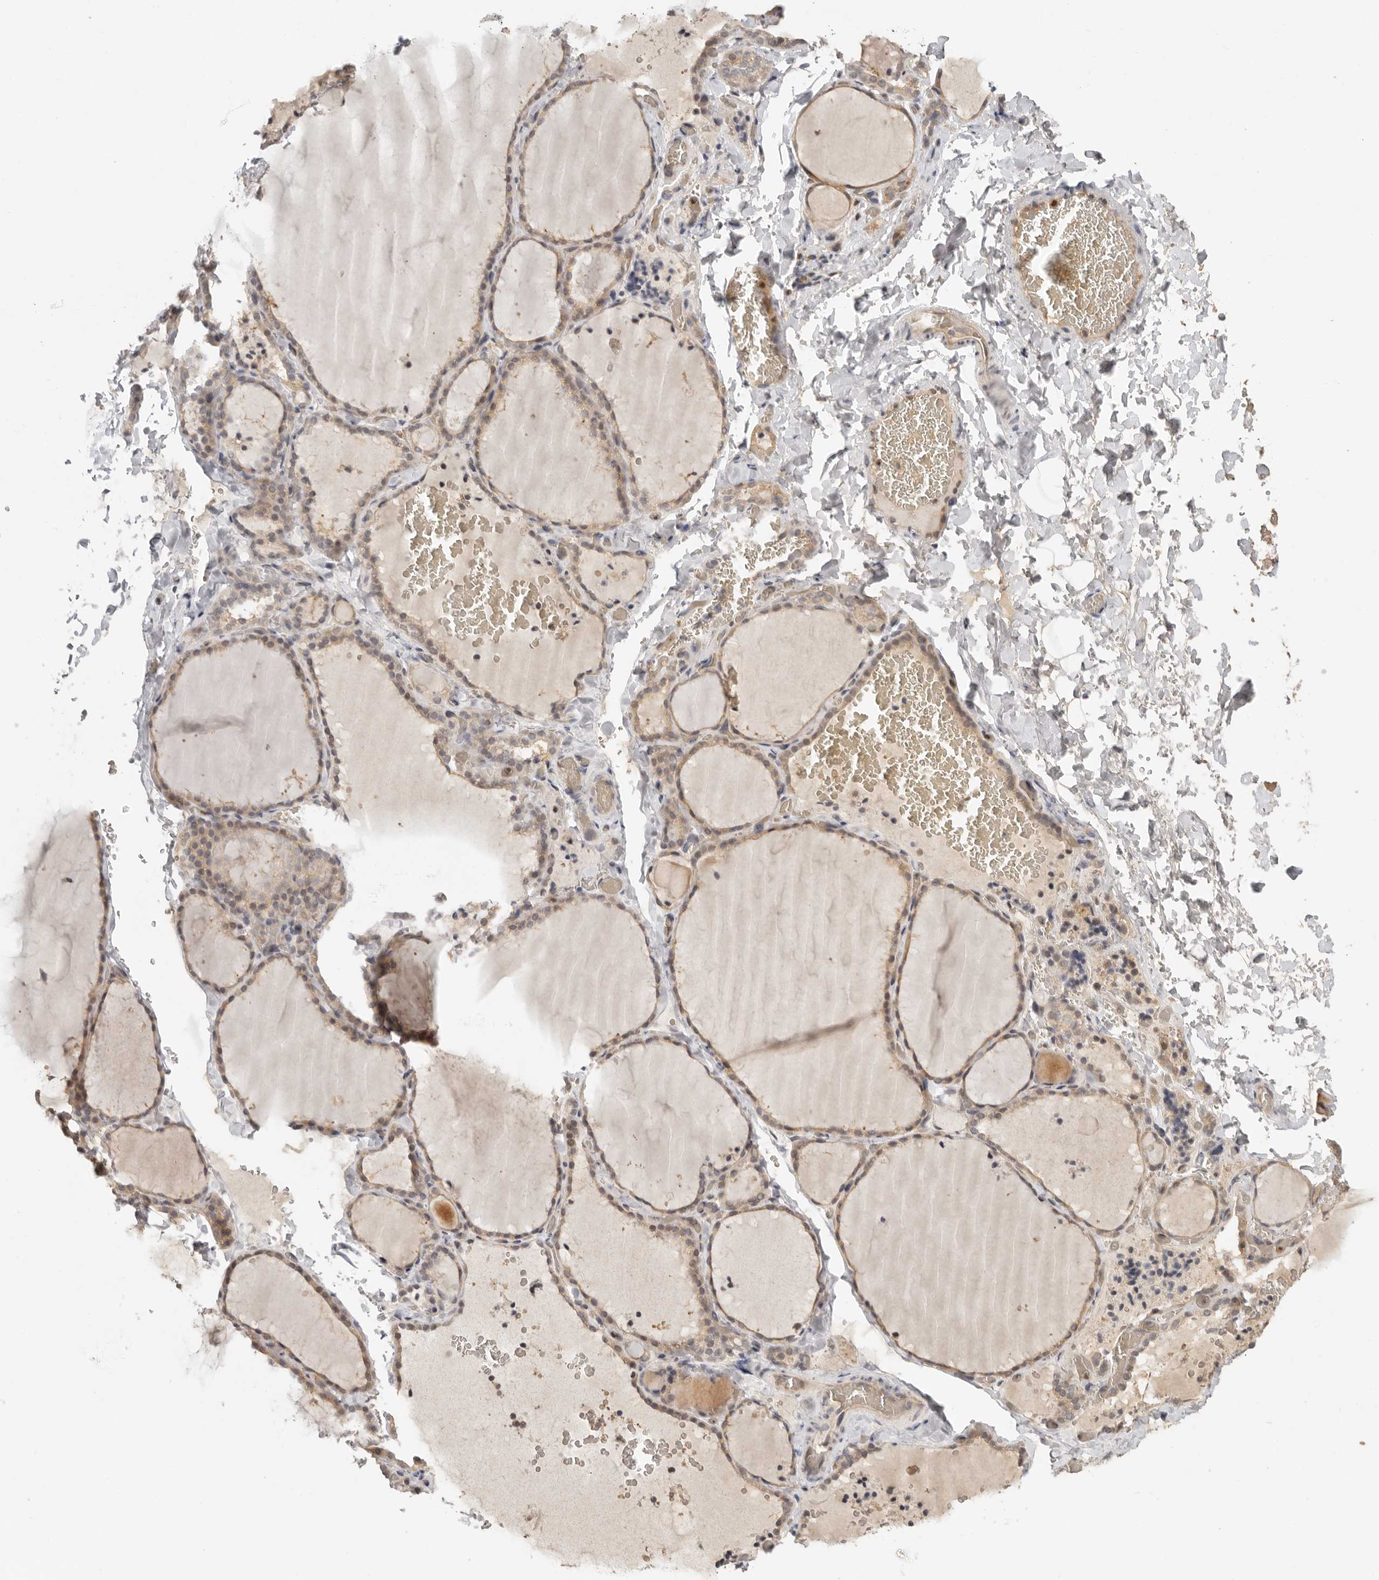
{"staining": {"intensity": "weak", "quantity": ">75%", "location": "cytoplasmic/membranous"}, "tissue": "thyroid gland", "cell_type": "Glandular cells", "image_type": "normal", "snomed": [{"axis": "morphology", "description": "Normal tissue, NOS"}, {"axis": "topography", "description": "Thyroid gland"}], "caption": "Approximately >75% of glandular cells in benign human thyroid gland demonstrate weak cytoplasmic/membranous protein expression as visualized by brown immunohistochemical staining.", "gene": "PSMA5", "patient": {"sex": "female", "age": 22}}